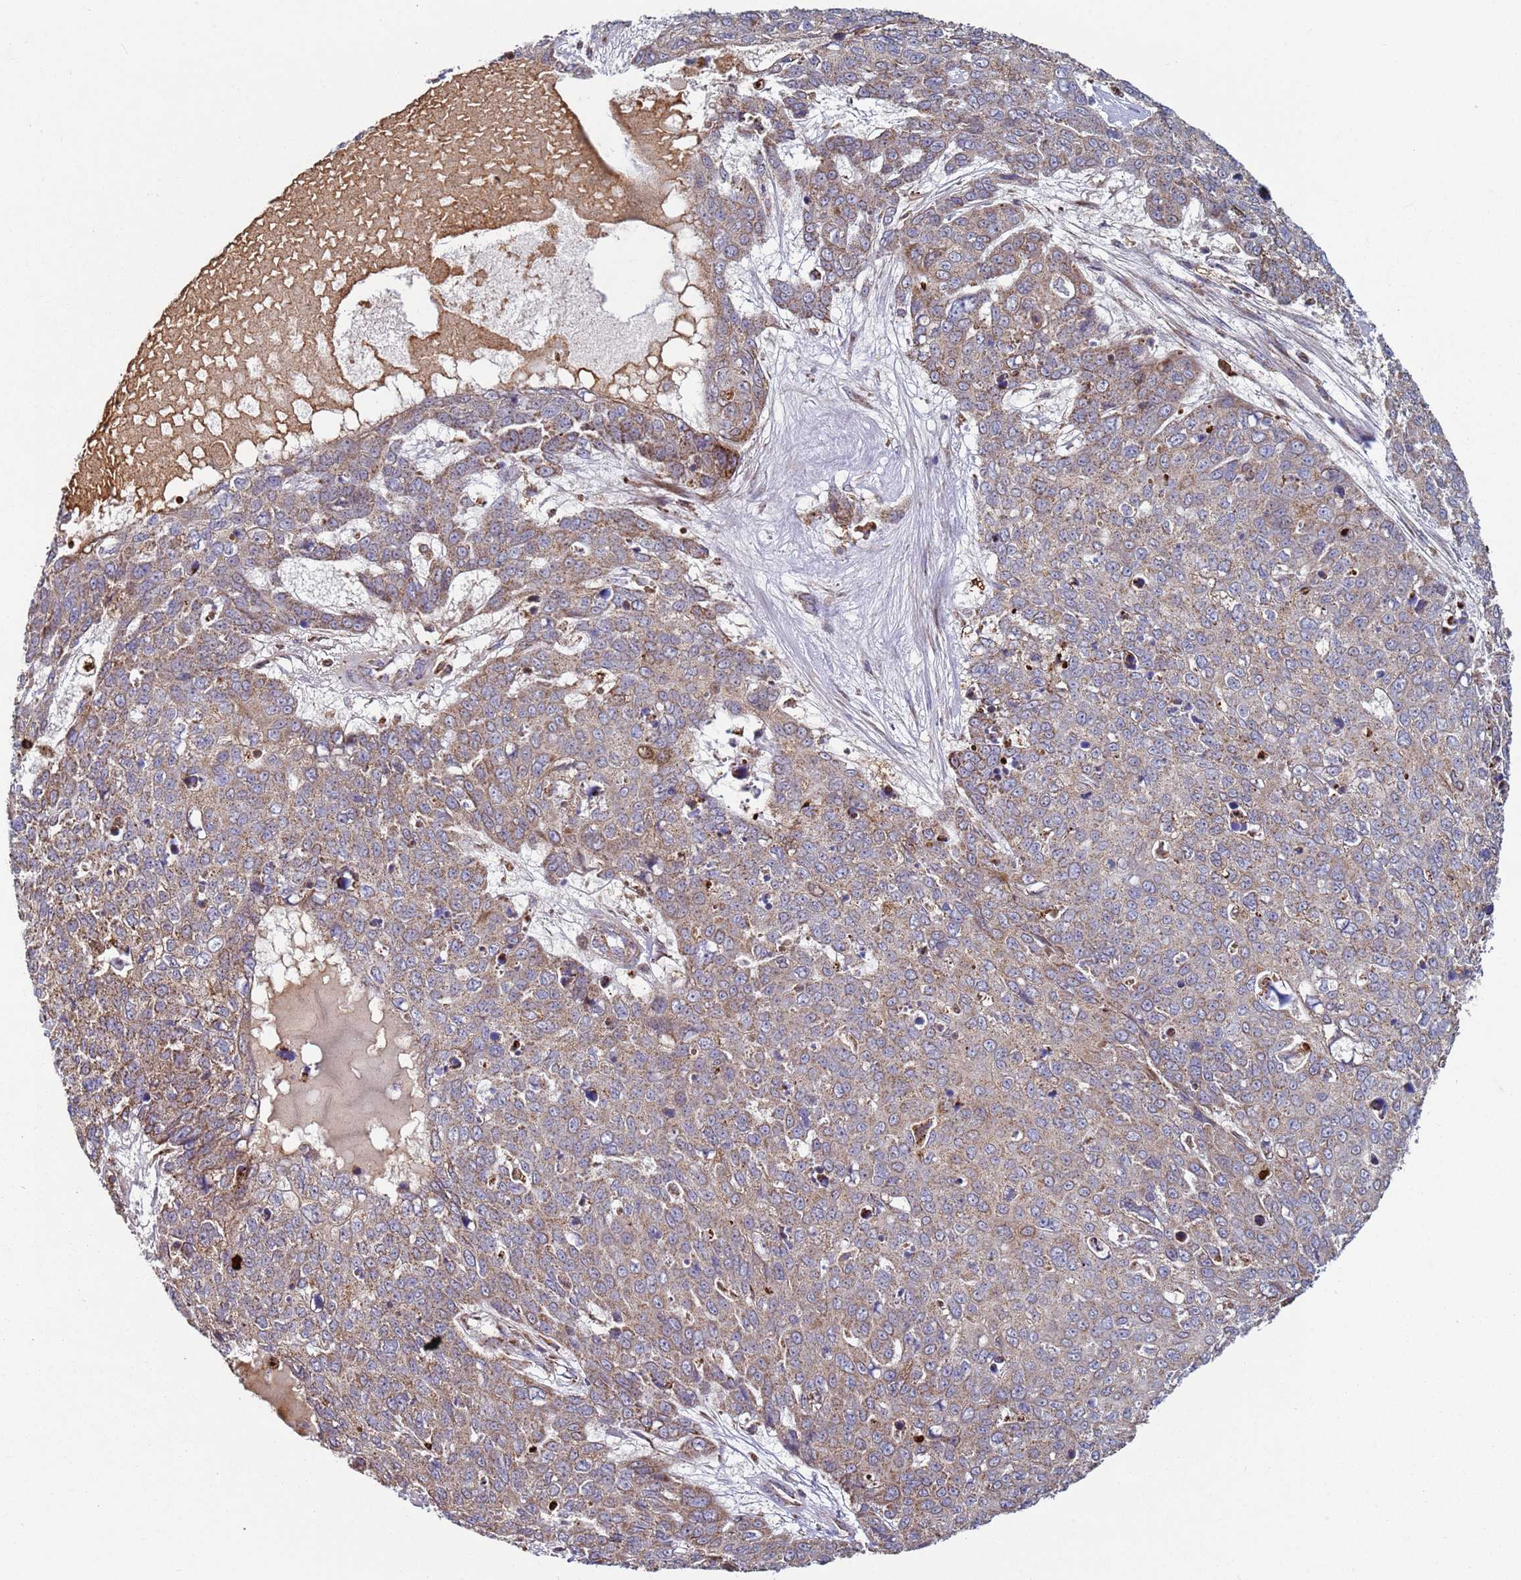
{"staining": {"intensity": "weak", "quantity": ">75%", "location": "cytoplasmic/membranous"}, "tissue": "skin cancer", "cell_type": "Tumor cells", "image_type": "cancer", "snomed": [{"axis": "morphology", "description": "Squamous cell carcinoma, NOS"}, {"axis": "topography", "description": "Skin"}], "caption": "The histopathology image reveals staining of squamous cell carcinoma (skin), revealing weak cytoplasmic/membranous protein expression (brown color) within tumor cells. The staining was performed using DAB (3,3'-diaminobenzidine), with brown indicating positive protein expression. Nuclei are stained blue with hematoxylin.", "gene": "FBXO33", "patient": {"sex": "male", "age": 71}}